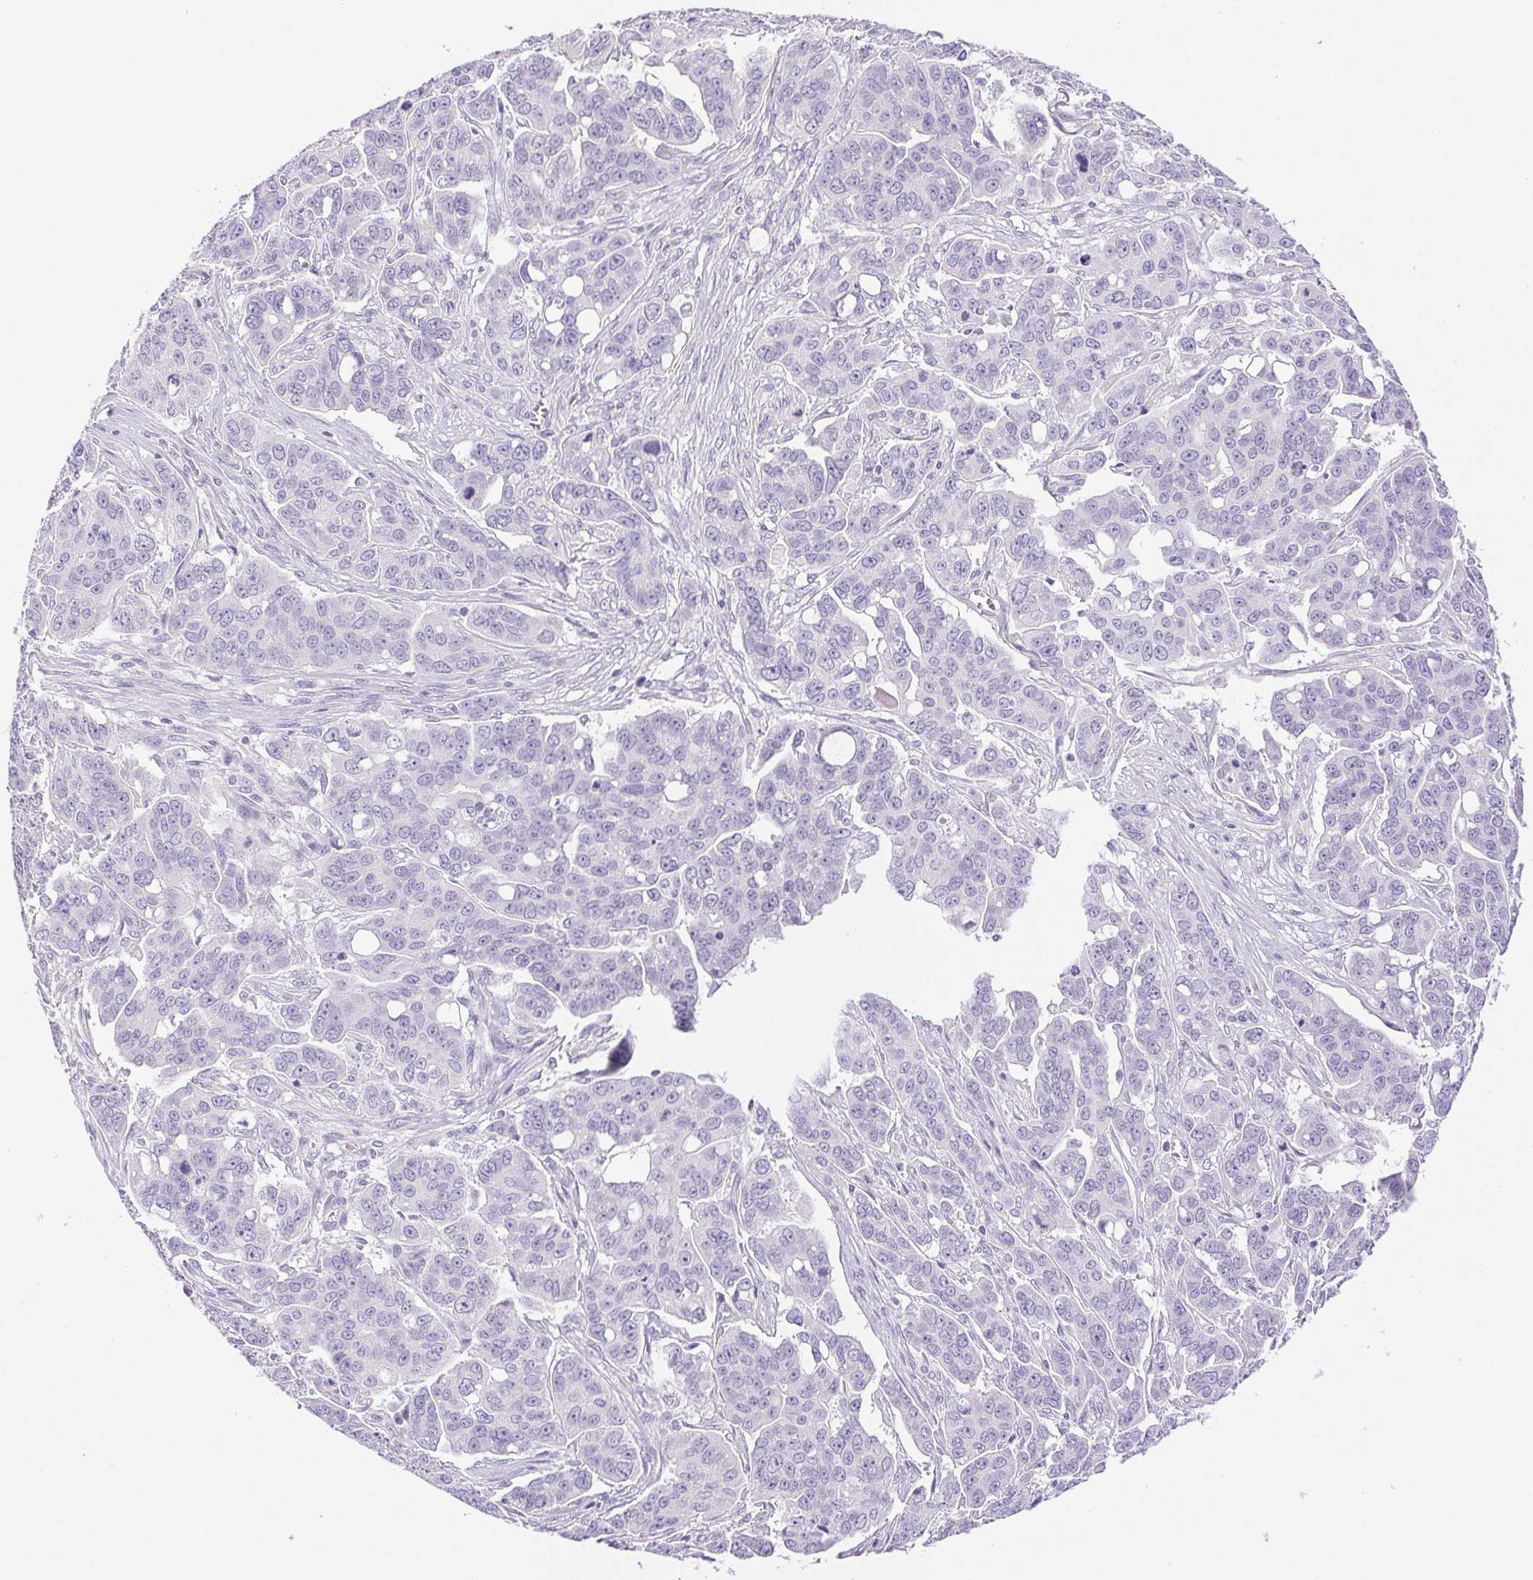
{"staining": {"intensity": "negative", "quantity": "none", "location": "none"}, "tissue": "ovarian cancer", "cell_type": "Tumor cells", "image_type": "cancer", "snomed": [{"axis": "morphology", "description": "Carcinoma, endometroid"}, {"axis": "topography", "description": "Ovary"}], "caption": "A micrograph of human ovarian cancer is negative for staining in tumor cells. The staining was performed using DAB to visualize the protein expression in brown, while the nuclei were stained in blue with hematoxylin (Magnification: 20x).", "gene": "PAPPA2", "patient": {"sex": "female", "age": 78}}